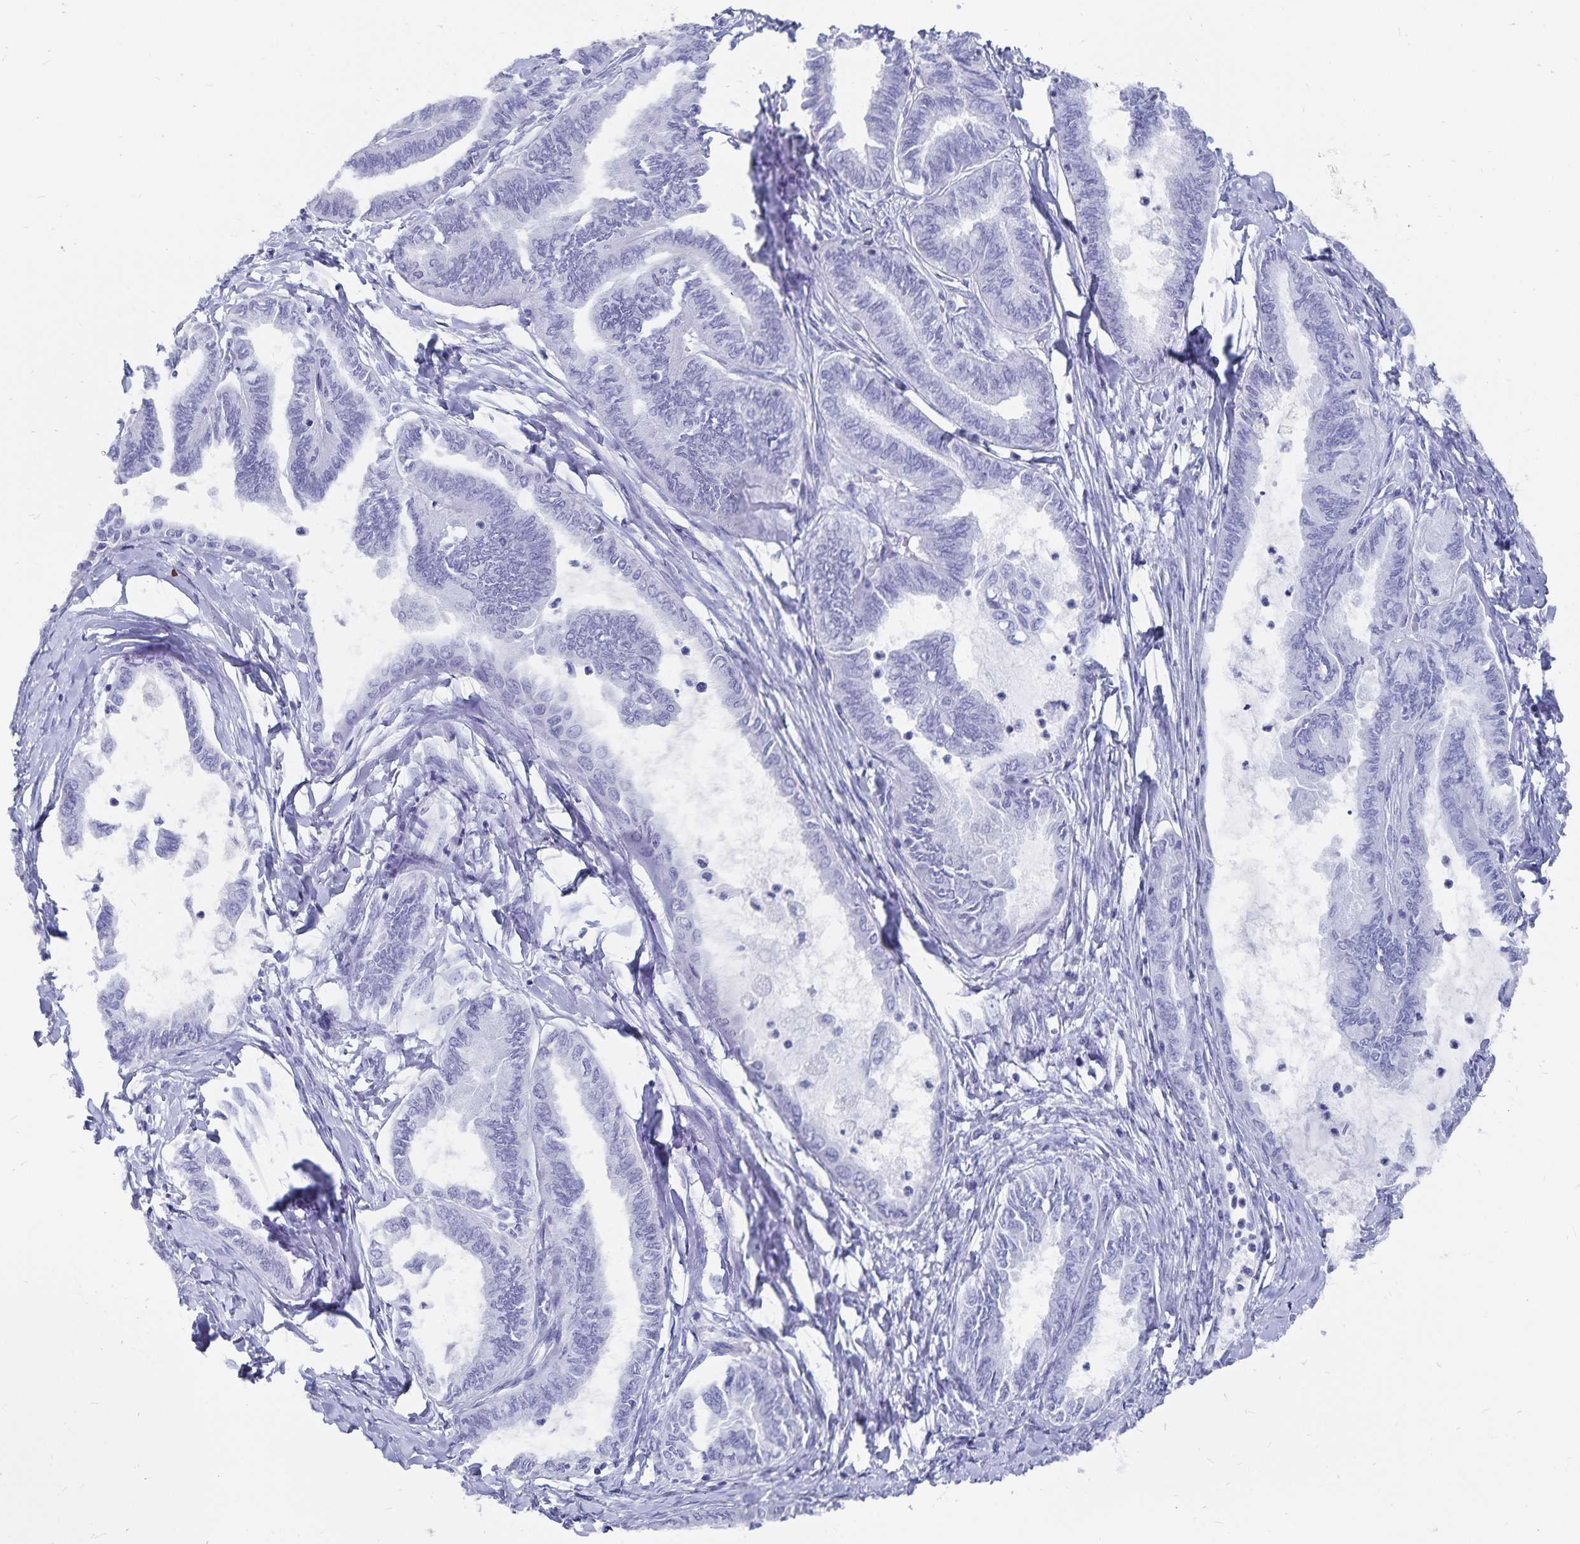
{"staining": {"intensity": "negative", "quantity": "none", "location": "none"}, "tissue": "ovarian cancer", "cell_type": "Tumor cells", "image_type": "cancer", "snomed": [{"axis": "morphology", "description": "Carcinoma, endometroid"}, {"axis": "topography", "description": "Ovary"}], "caption": "The image exhibits no staining of tumor cells in endometroid carcinoma (ovarian).", "gene": "ADH1A", "patient": {"sex": "female", "age": 70}}